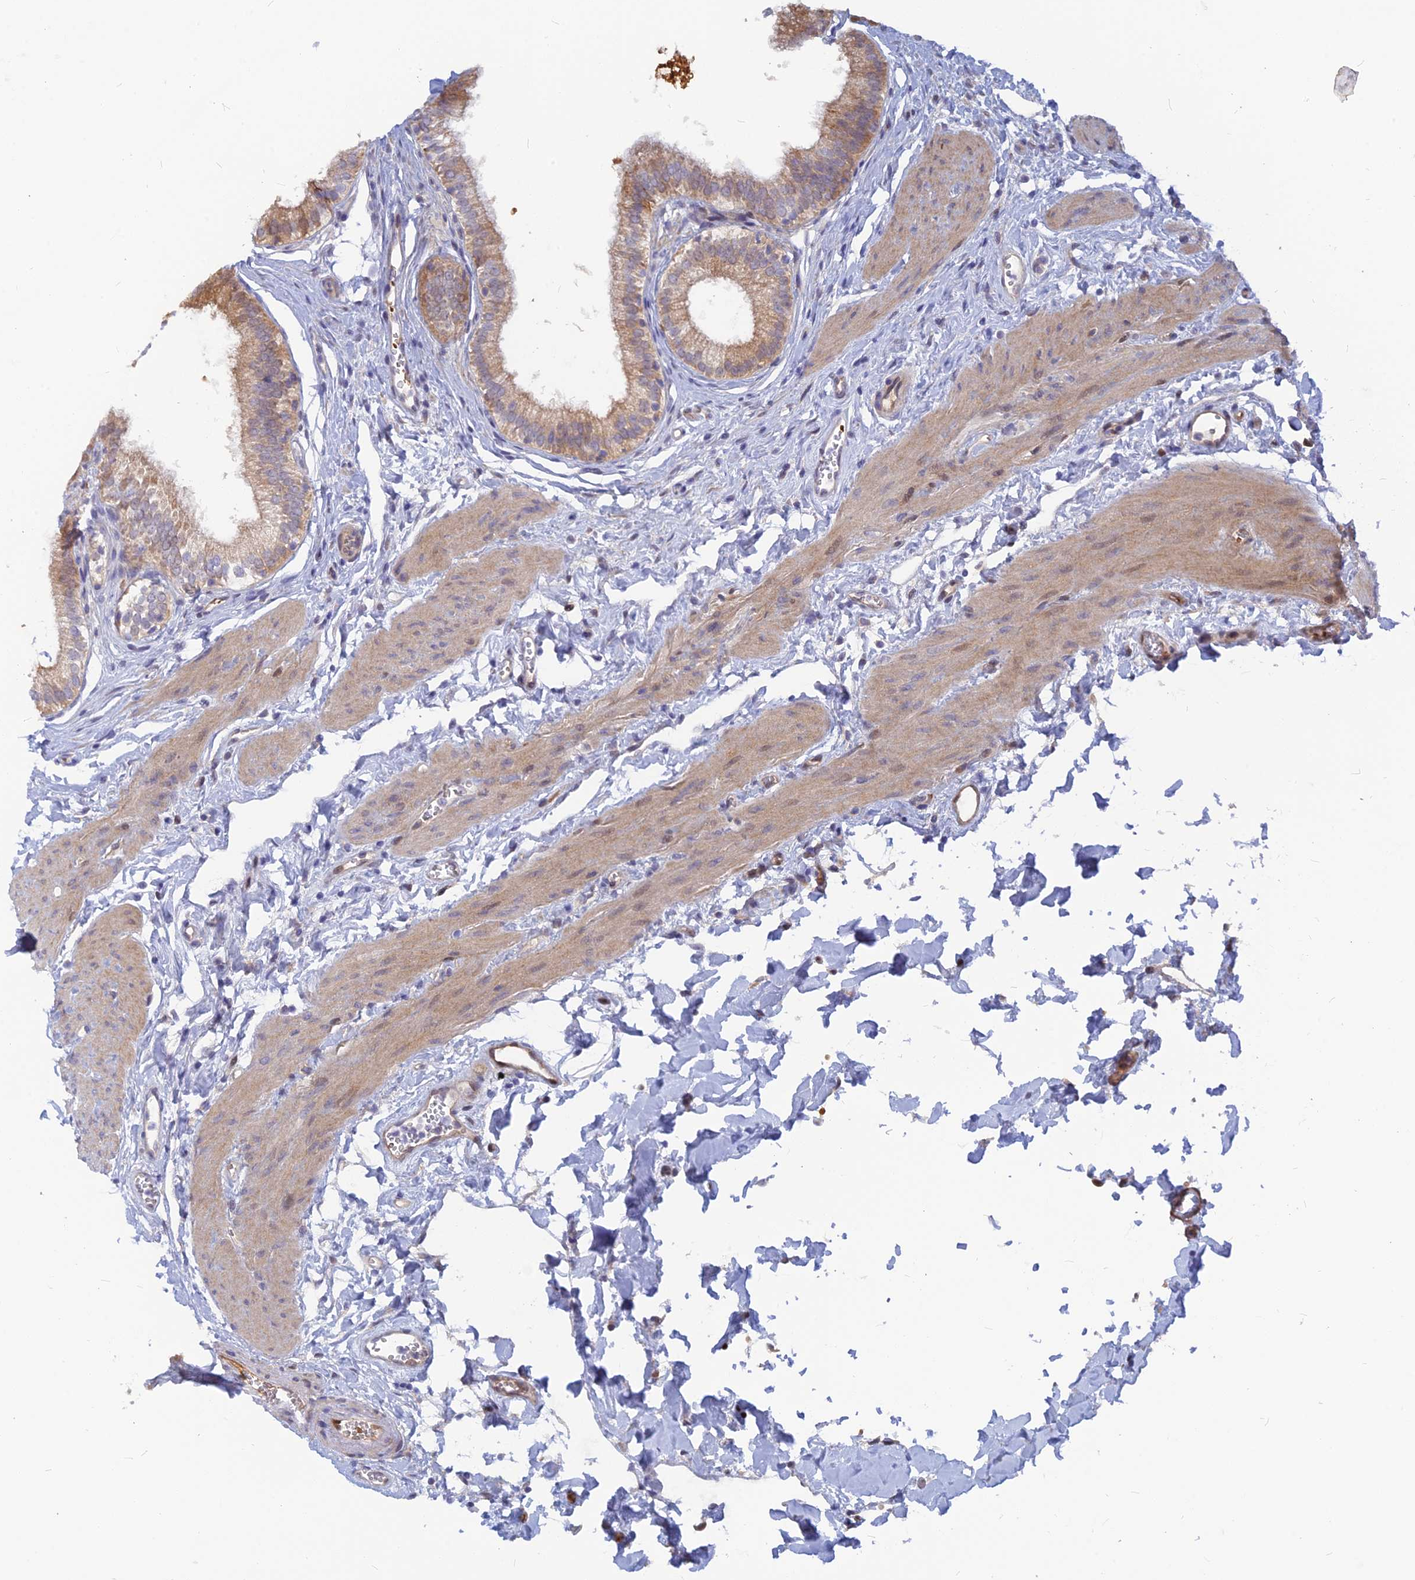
{"staining": {"intensity": "moderate", "quantity": ">75%", "location": "cytoplasmic/membranous"}, "tissue": "gallbladder", "cell_type": "Glandular cells", "image_type": "normal", "snomed": [{"axis": "morphology", "description": "Normal tissue, NOS"}, {"axis": "topography", "description": "Gallbladder"}], "caption": "Gallbladder stained with DAB immunohistochemistry (IHC) displays medium levels of moderate cytoplasmic/membranous expression in about >75% of glandular cells. (DAB = brown stain, brightfield microscopy at high magnification).", "gene": "ARL2BP", "patient": {"sex": "female", "age": 54}}